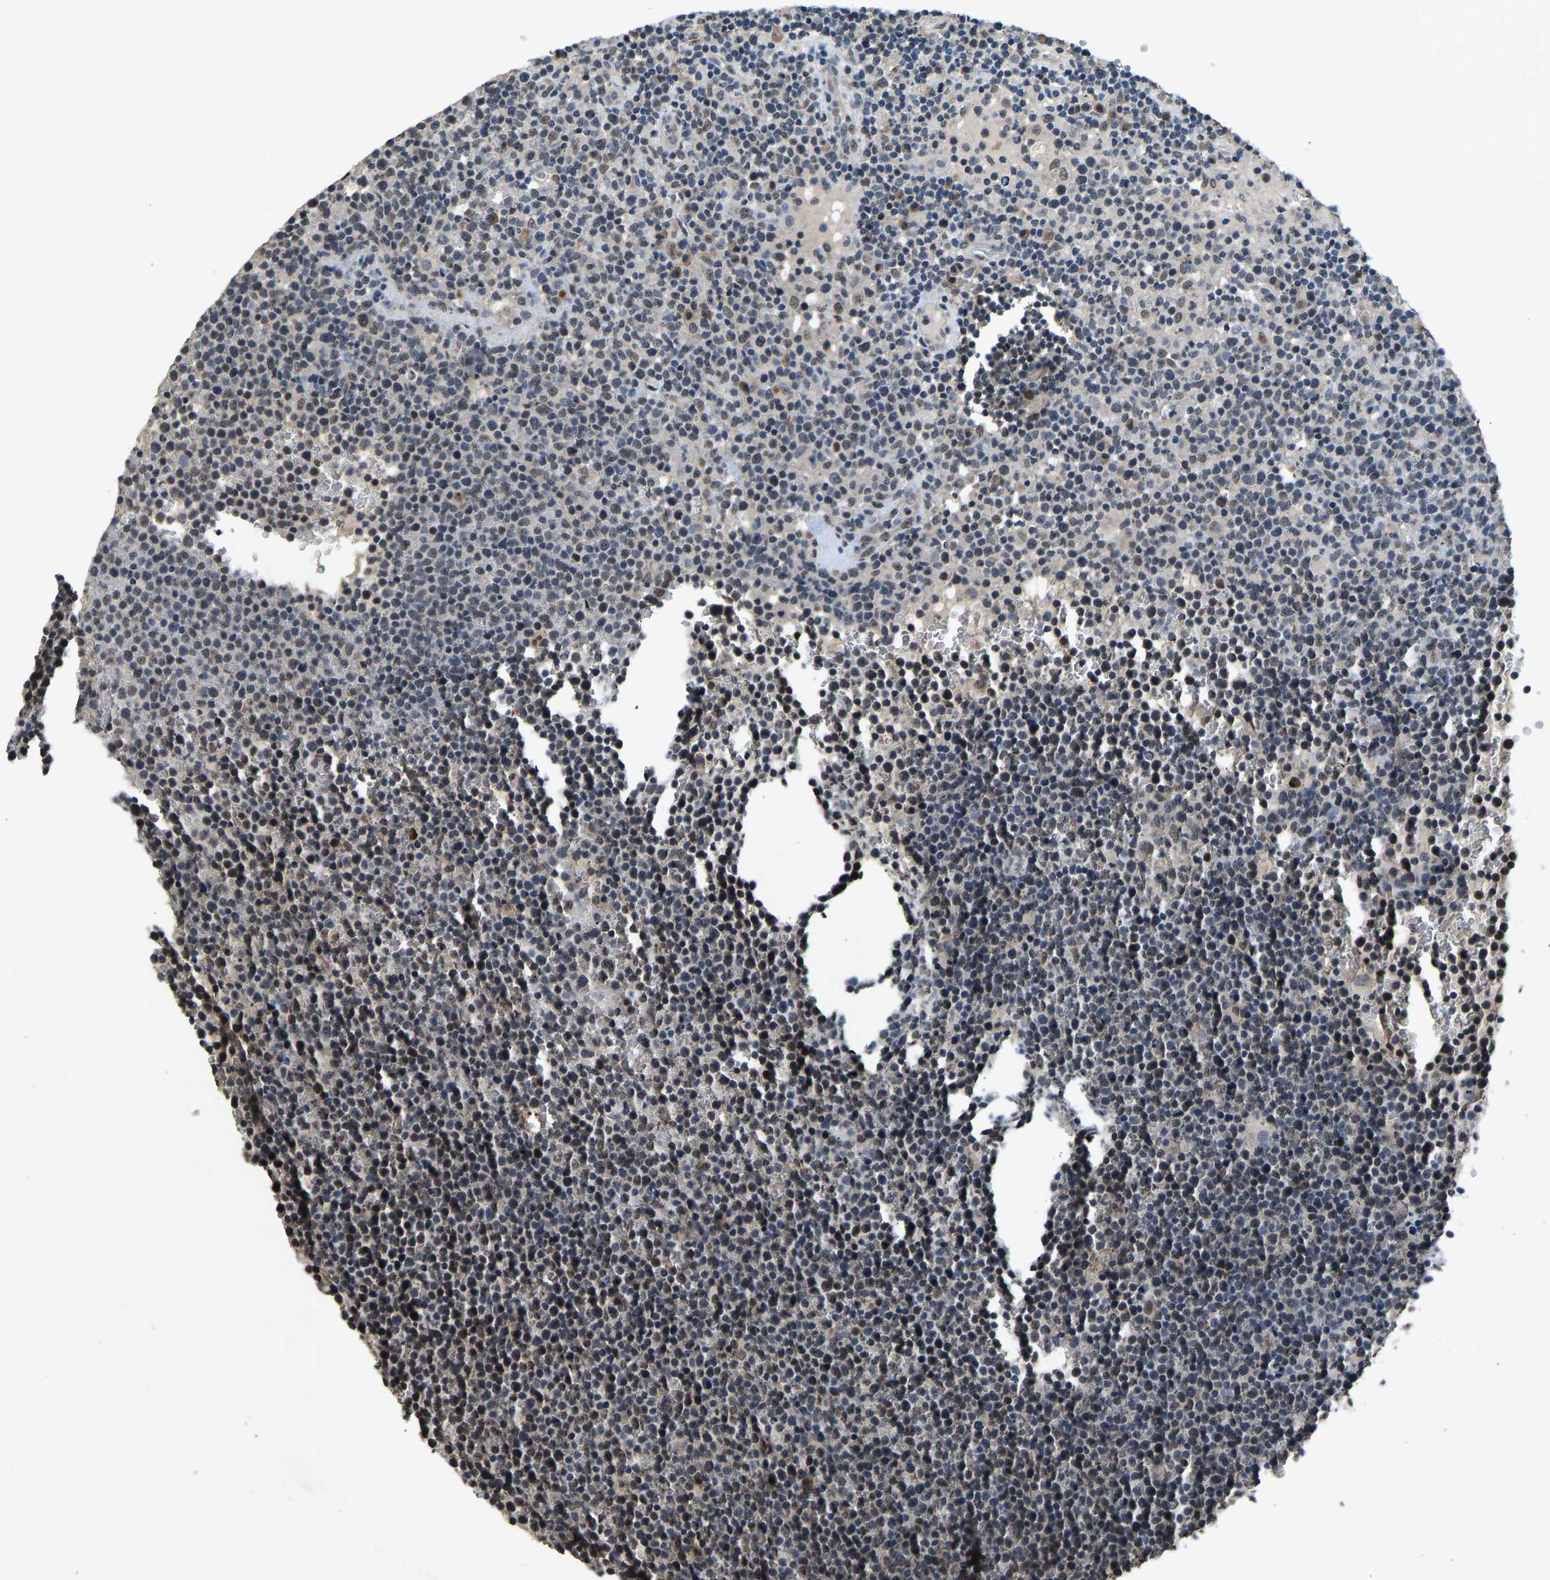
{"staining": {"intensity": "weak", "quantity": "<25%", "location": "cytoplasmic/membranous,nuclear"}, "tissue": "lymphoma", "cell_type": "Tumor cells", "image_type": "cancer", "snomed": [{"axis": "morphology", "description": "Malignant lymphoma, non-Hodgkin's type, High grade"}, {"axis": "topography", "description": "Lymph node"}], "caption": "Immunohistochemical staining of human high-grade malignant lymphoma, non-Hodgkin's type demonstrates no significant positivity in tumor cells. (Stains: DAB (3,3'-diaminobenzidine) IHC with hematoxylin counter stain, Microscopy: brightfield microscopy at high magnification).", "gene": "FOS", "patient": {"sex": "male", "age": 61}}